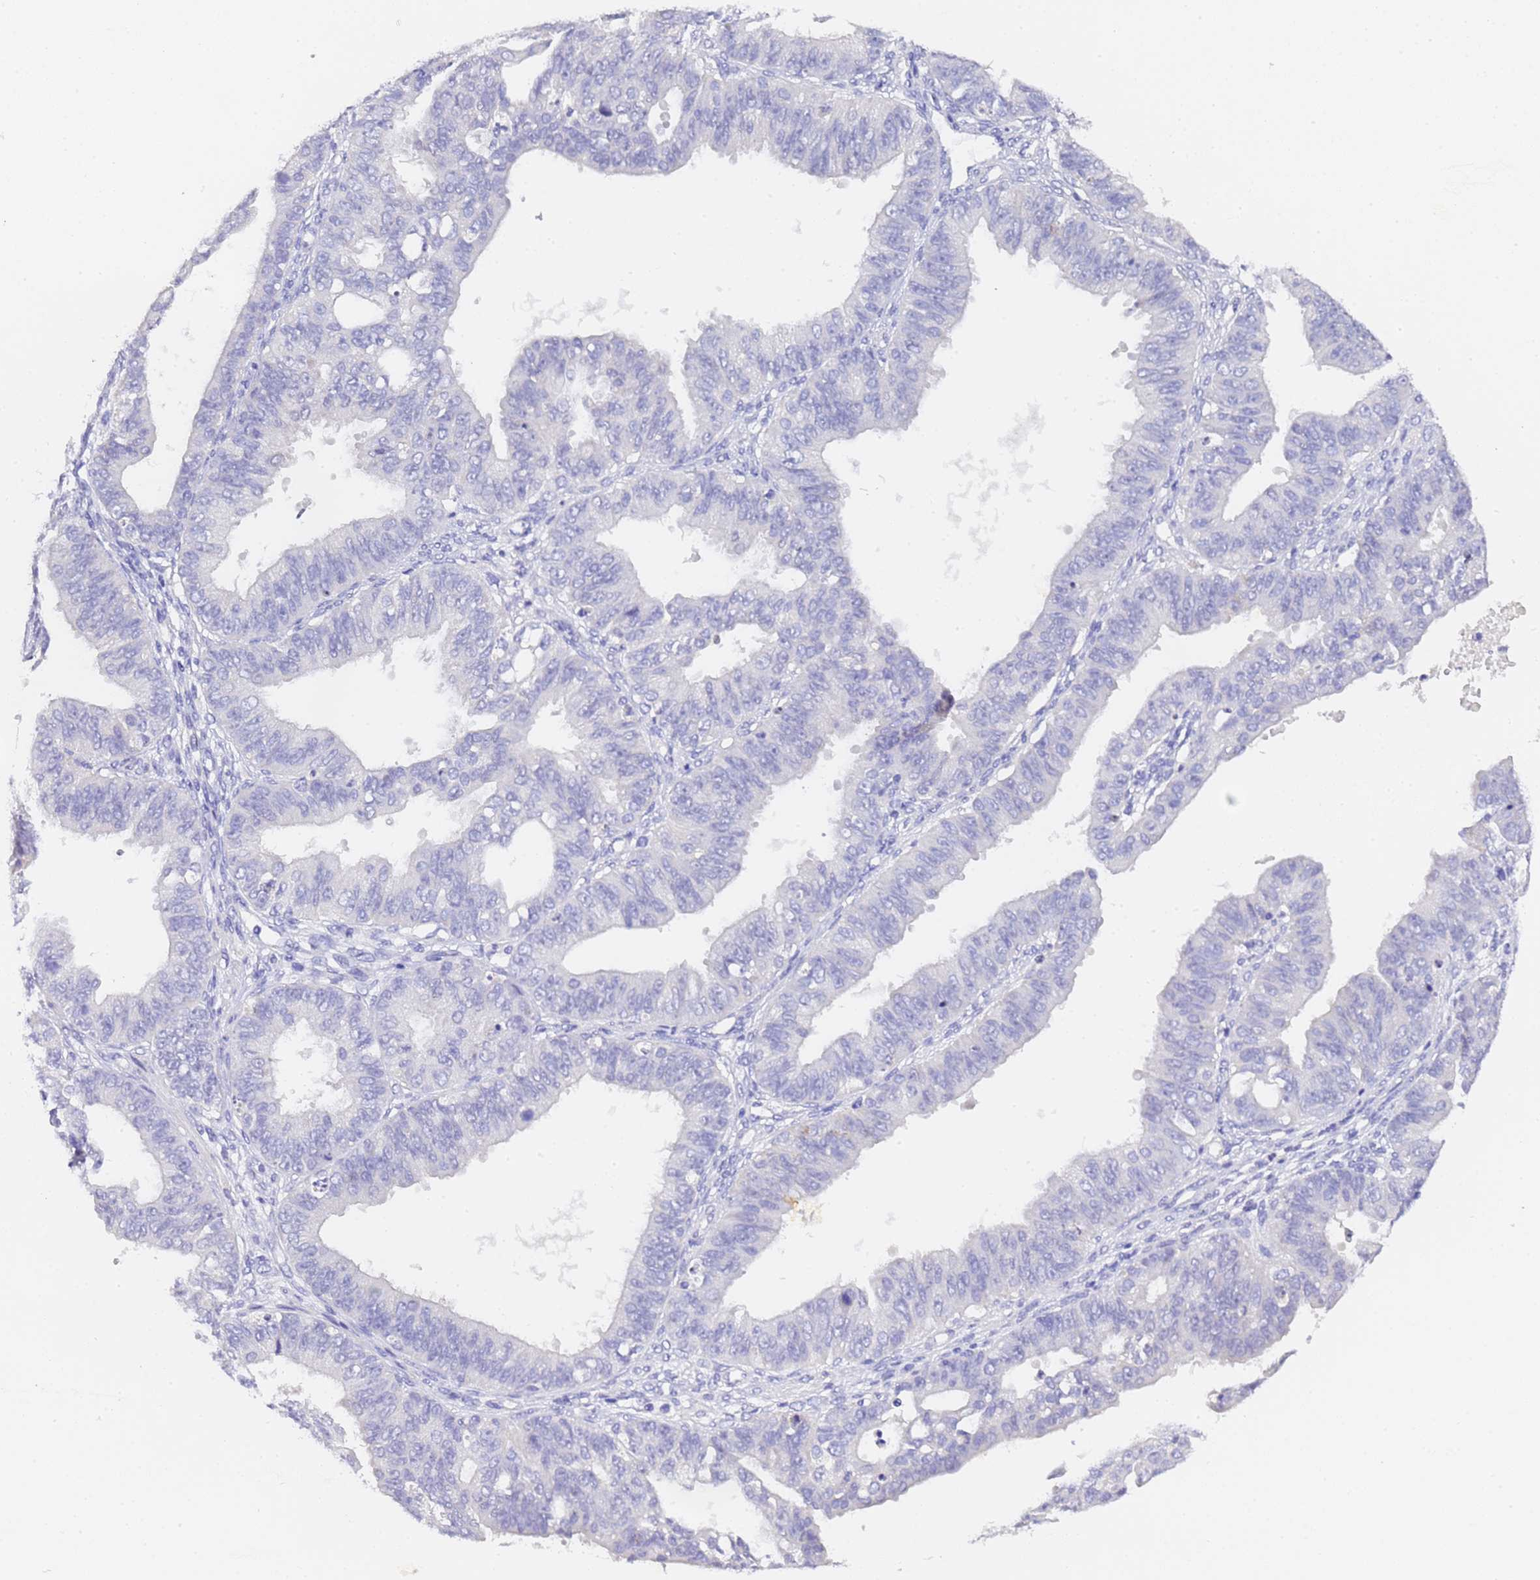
{"staining": {"intensity": "negative", "quantity": "none", "location": "none"}, "tissue": "ovarian cancer", "cell_type": "Tumor cells", "image_type": "cancer", "snomed": [{"axis": "morphology", "description": "Carcinoma, endometroid"}, {"axis": "topography", "description": "Appendix"}, {"axis": "topography", "description": "Ovary"}], "caption": "An IHC image of ovarian cancer is shown. There is no staining in tumor cells of ovarian cancer. (Brightfield microscopy of DAB immunohistochemistry at high magnification).", "gene": "GABRA1", "patient": {"sex": "female", "age": 42}}